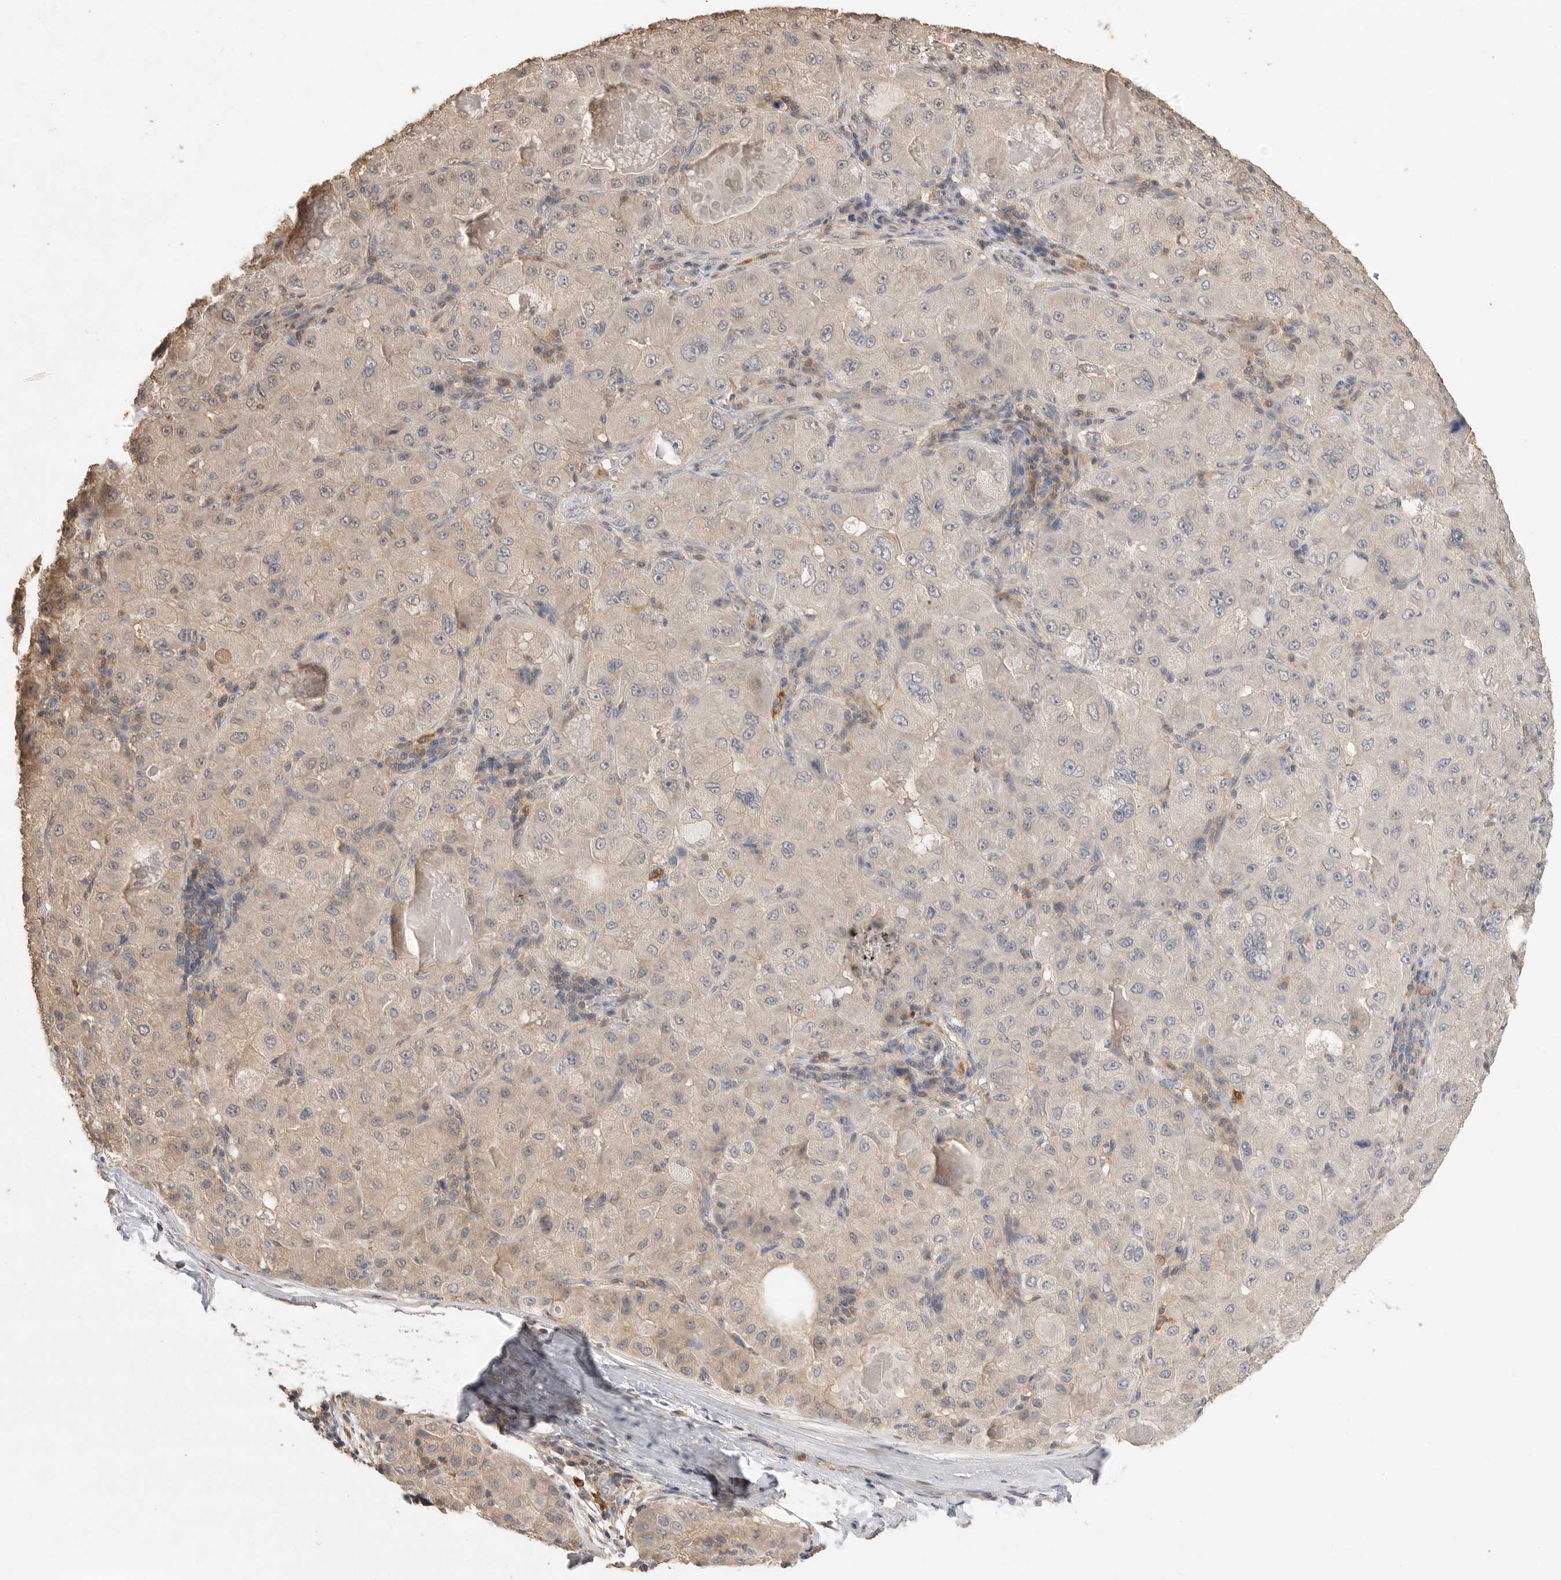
{"staining": {"intensity": "negative", "quantity": "none", "location": "none"}, "tissue": "liver cancer", "cell_type": "Tumor cells", "image_type": "cancer", "snomed": [{"axis": "morphology", "description": "Carcinoma, Hepatocellular, NOS"}, {"axis": "topography", "description": "Liver"}], "caption": "Immunohistochemical staining of human liver cancer reveals no significant positivity in tumor cells.", "gene": "MAP2K1", "patient": {"sex": "male", "age": 80}}